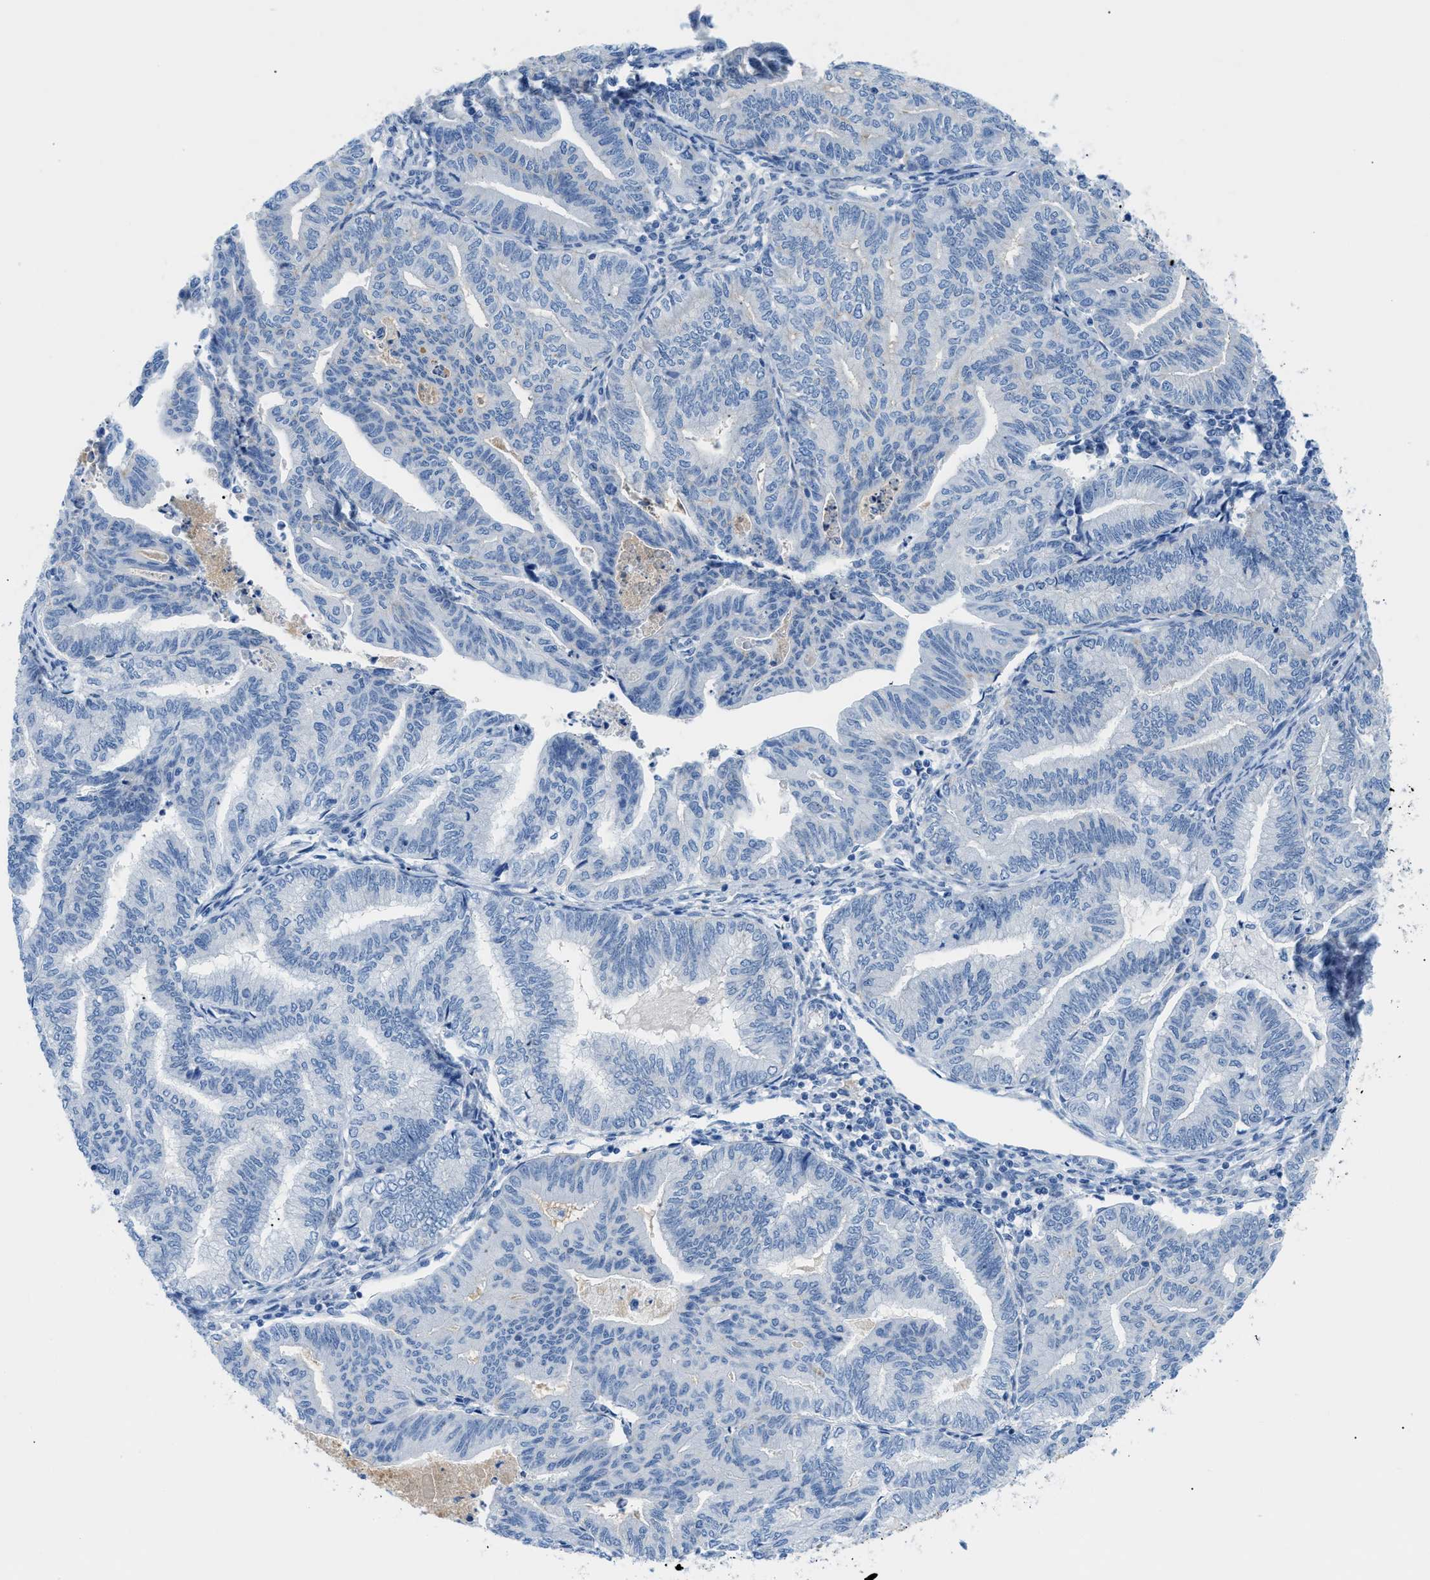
{"staining": {"intensity": "negative", "quantity": "none", "location": "none"}, "tissue": "endometrial cancer", "cell_type": "Tumor cells", "image_type": "cancer", "snomed": [{"axis": "morphology", "description": "Adenocarcinoma, NOS"}, {"axis": "topography", "description": "Endometrium"}], "caption": "Immunohistochemistry micrograph of neoplastic tissue: adenocarcinoma (endometrial) stained with DAB (3,3'-diaminobenzidine) exhibits no significant protein staining in tumor cells. (DAB immunohistochemistry, high magnification).", "gene": "FDCSP", "patient": {"sex": "female", "age": 79}}